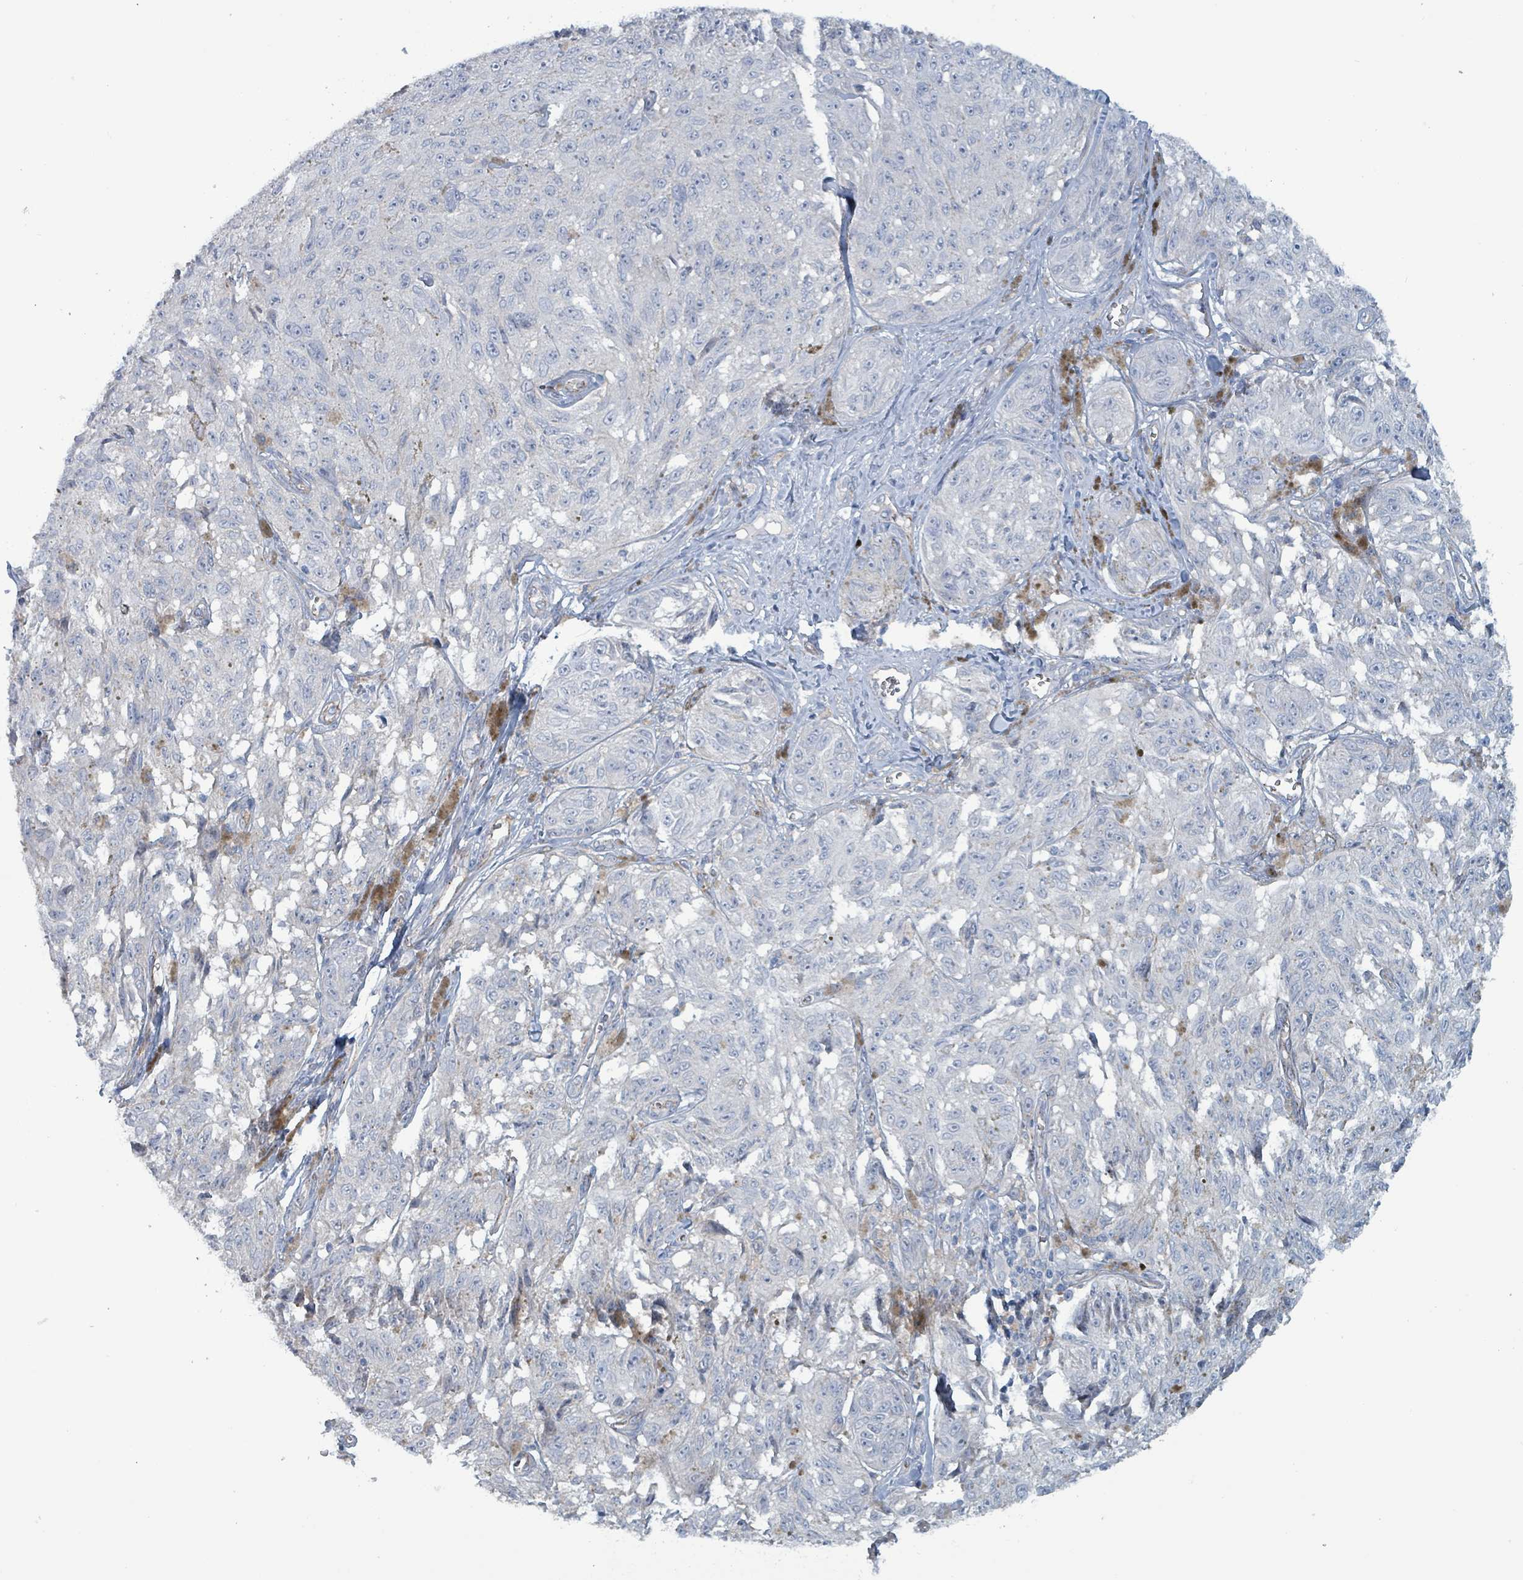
{"staining": {"intensity": "negative", "quantity": "none", "location": "none"}, "tissue": "melanoma", "cell_type": "Tumor cells", "image_type": "cancer", "snomed": [{"axis": "morphology", "description": "Malignant melanoma, NOS"}, {"axis": "topography", "description": "Skin"}], "caption": "This is an IHC histopathology image of melanoma. There is no positivity in tumor cells.", "gene": "TAAR5", "patient": {"sex": "male", "age": 68}}